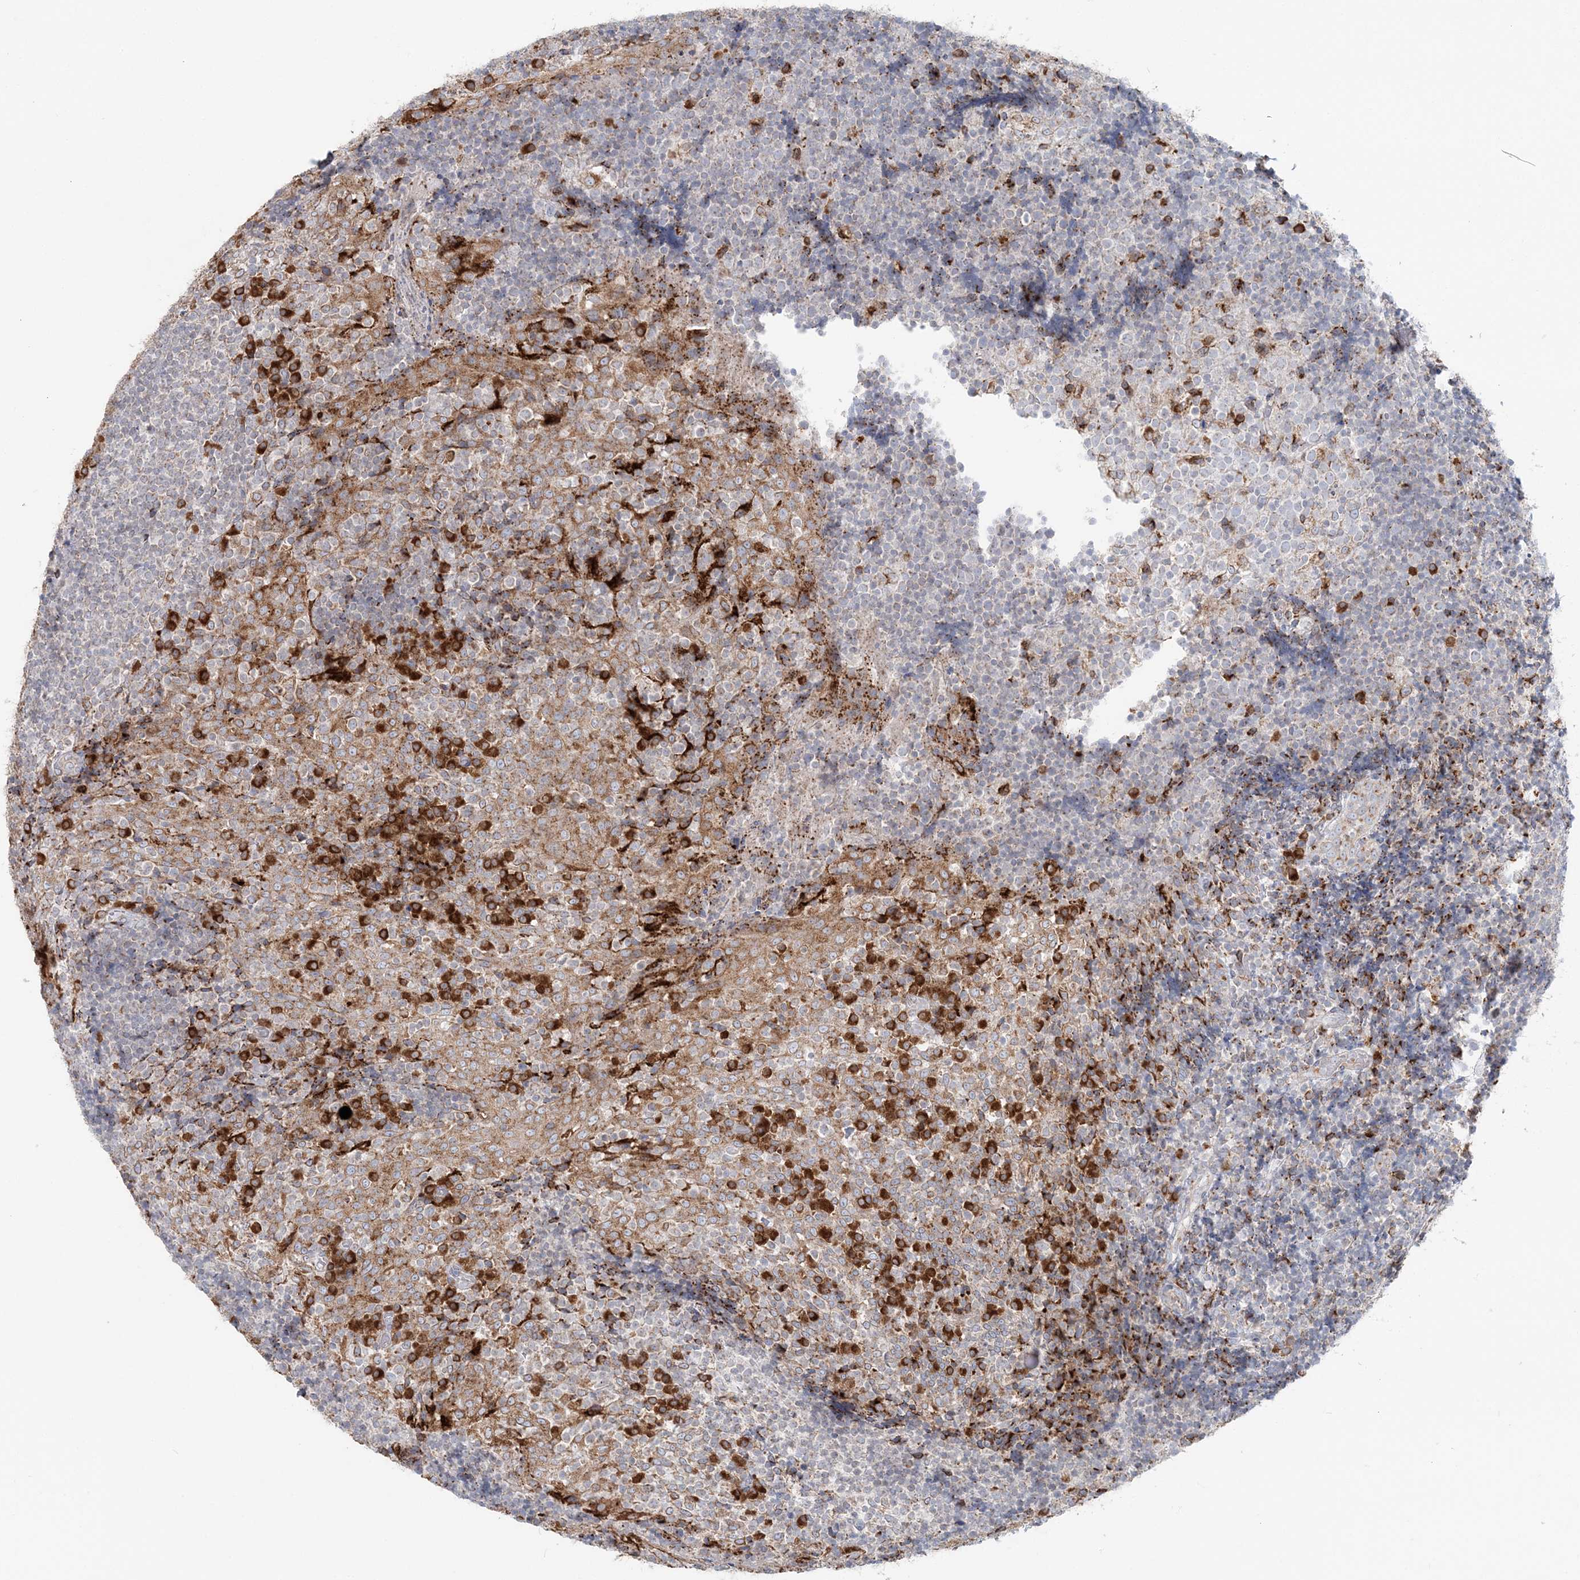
{"staining": {"intensity": "strong", "quantity": "<25%", "location": "cytoplasmic/membranous"}, "tissue": "tonsil", "cell_type": "Germinal center cells", "image_type": "normal", "snomed": [{"axis": "morphology", "description": "Normal tissue, NOS"}, {"axis": "topography", "description": "Tonsil"}], "caption": "Normal tonsil was stained to show a protein in brown. There is medium levels of strong cytoplasmic/membranous expression in about <25% of germinal center cells. The staining was performed using DAB to visualize the protein expression in brown, while the nuclei were stained in blue with hematoxylin (Magnification: 20x).", "gene": "TMED10", "patient": {"sex": "female", "age": 19}}